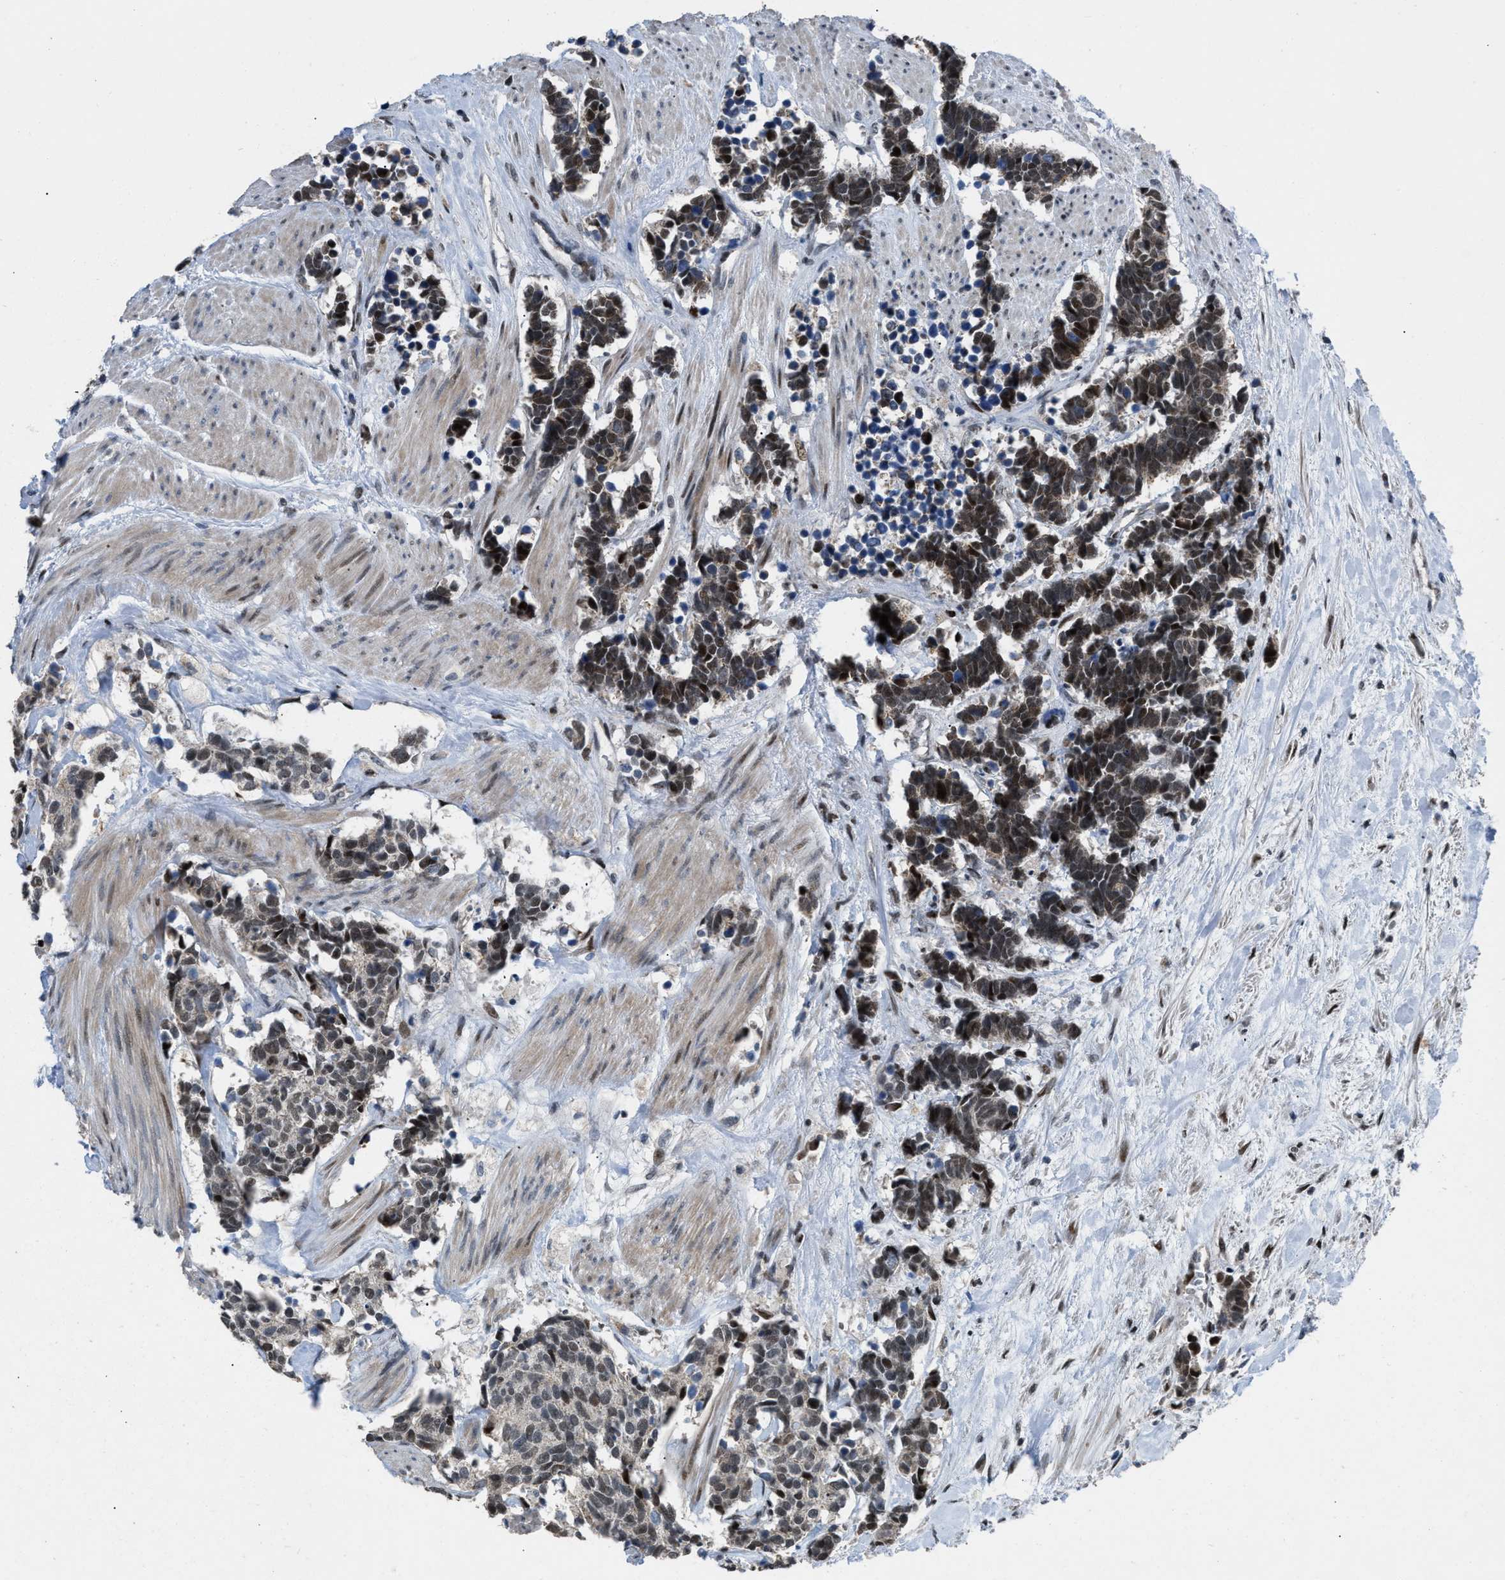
{"staining": {"intensity": "moderate", "quantity": ">75%", "location": "nuclear"}, "tissue": "carcinoid", "cell_type": "Tumor cells", "image_type": "cancer", "snomed": [{"axis": "morphology", "description": "Carcinoma, NOS"}, {"axis": "morphology", "description": "Carcinoid, malignant, NOS"}, {"axis": "topography", "description": "Urinary bladder"}], "caption": "This image exhibits immunohistochemistry (IHC) staining of human carcinoid, with medium moderate nuclear staining in about >75% of tumor cells.", "gene": "SETDB1", "patient": {"sex": "male", "age": 57}}